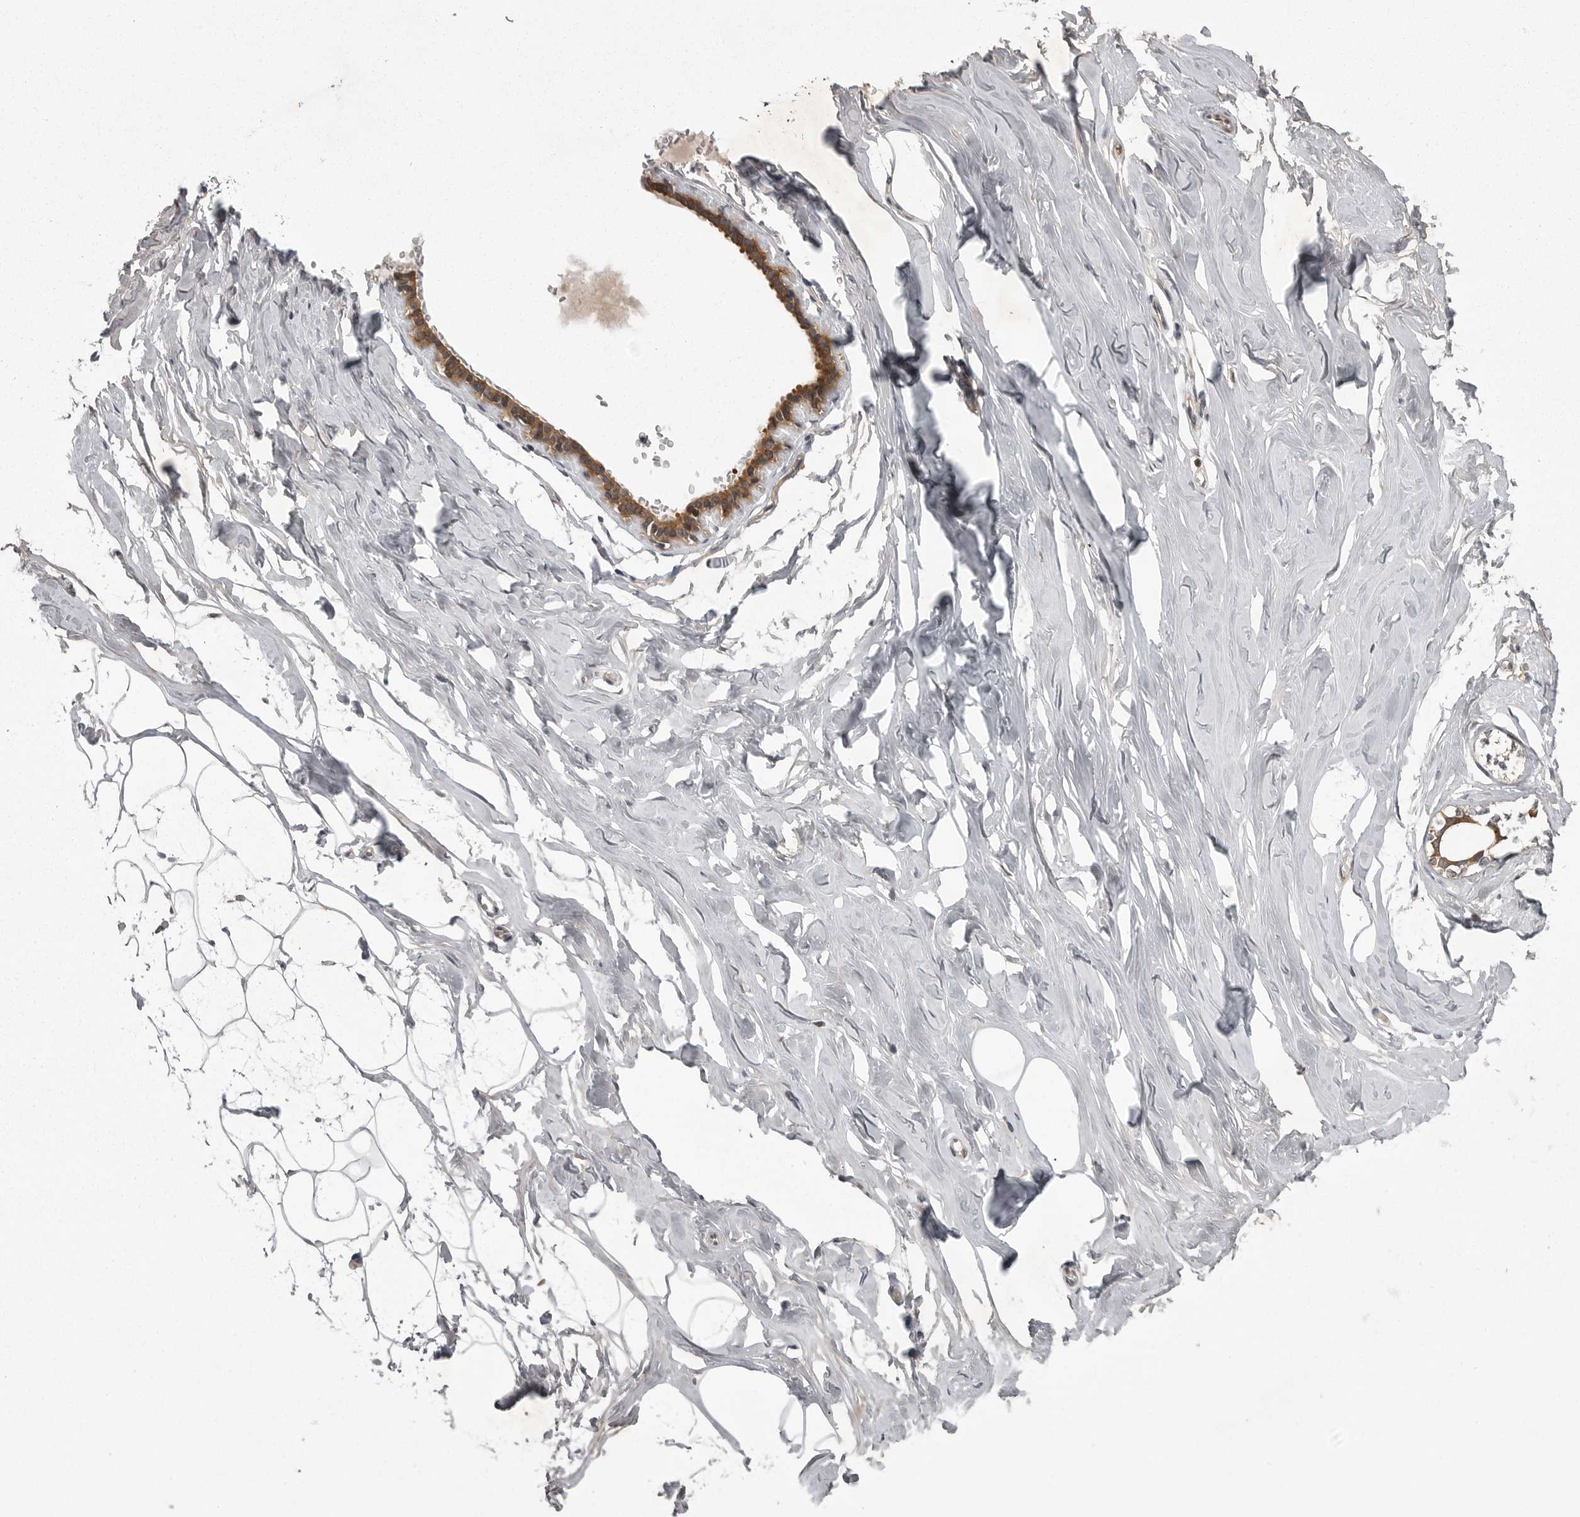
{"staining": {"intensity": "negative", "quantity": "none", "location": "none"}, "tissue": "adipose tissue", "cell_type": "Adipocytes", "image_type": "normal", "snomed": [{"axis": "morphology", "description": "Normal tissue, NOS"}, {"axis": "morphology", "description": "Fibrosis, NOS"}, {"axis": "topography", "description": "Breast"}, {"axis": "topography", "description": "Adipose tissue"}], "caption": "This histopathology image is of benign adipose tissue stained with IHC to label a protein in brown with the nuclei are counter-stained blue. There is no expression in adipocytes.", "gene": "STK24", "patient": {"sex": "female", "age": 39}}